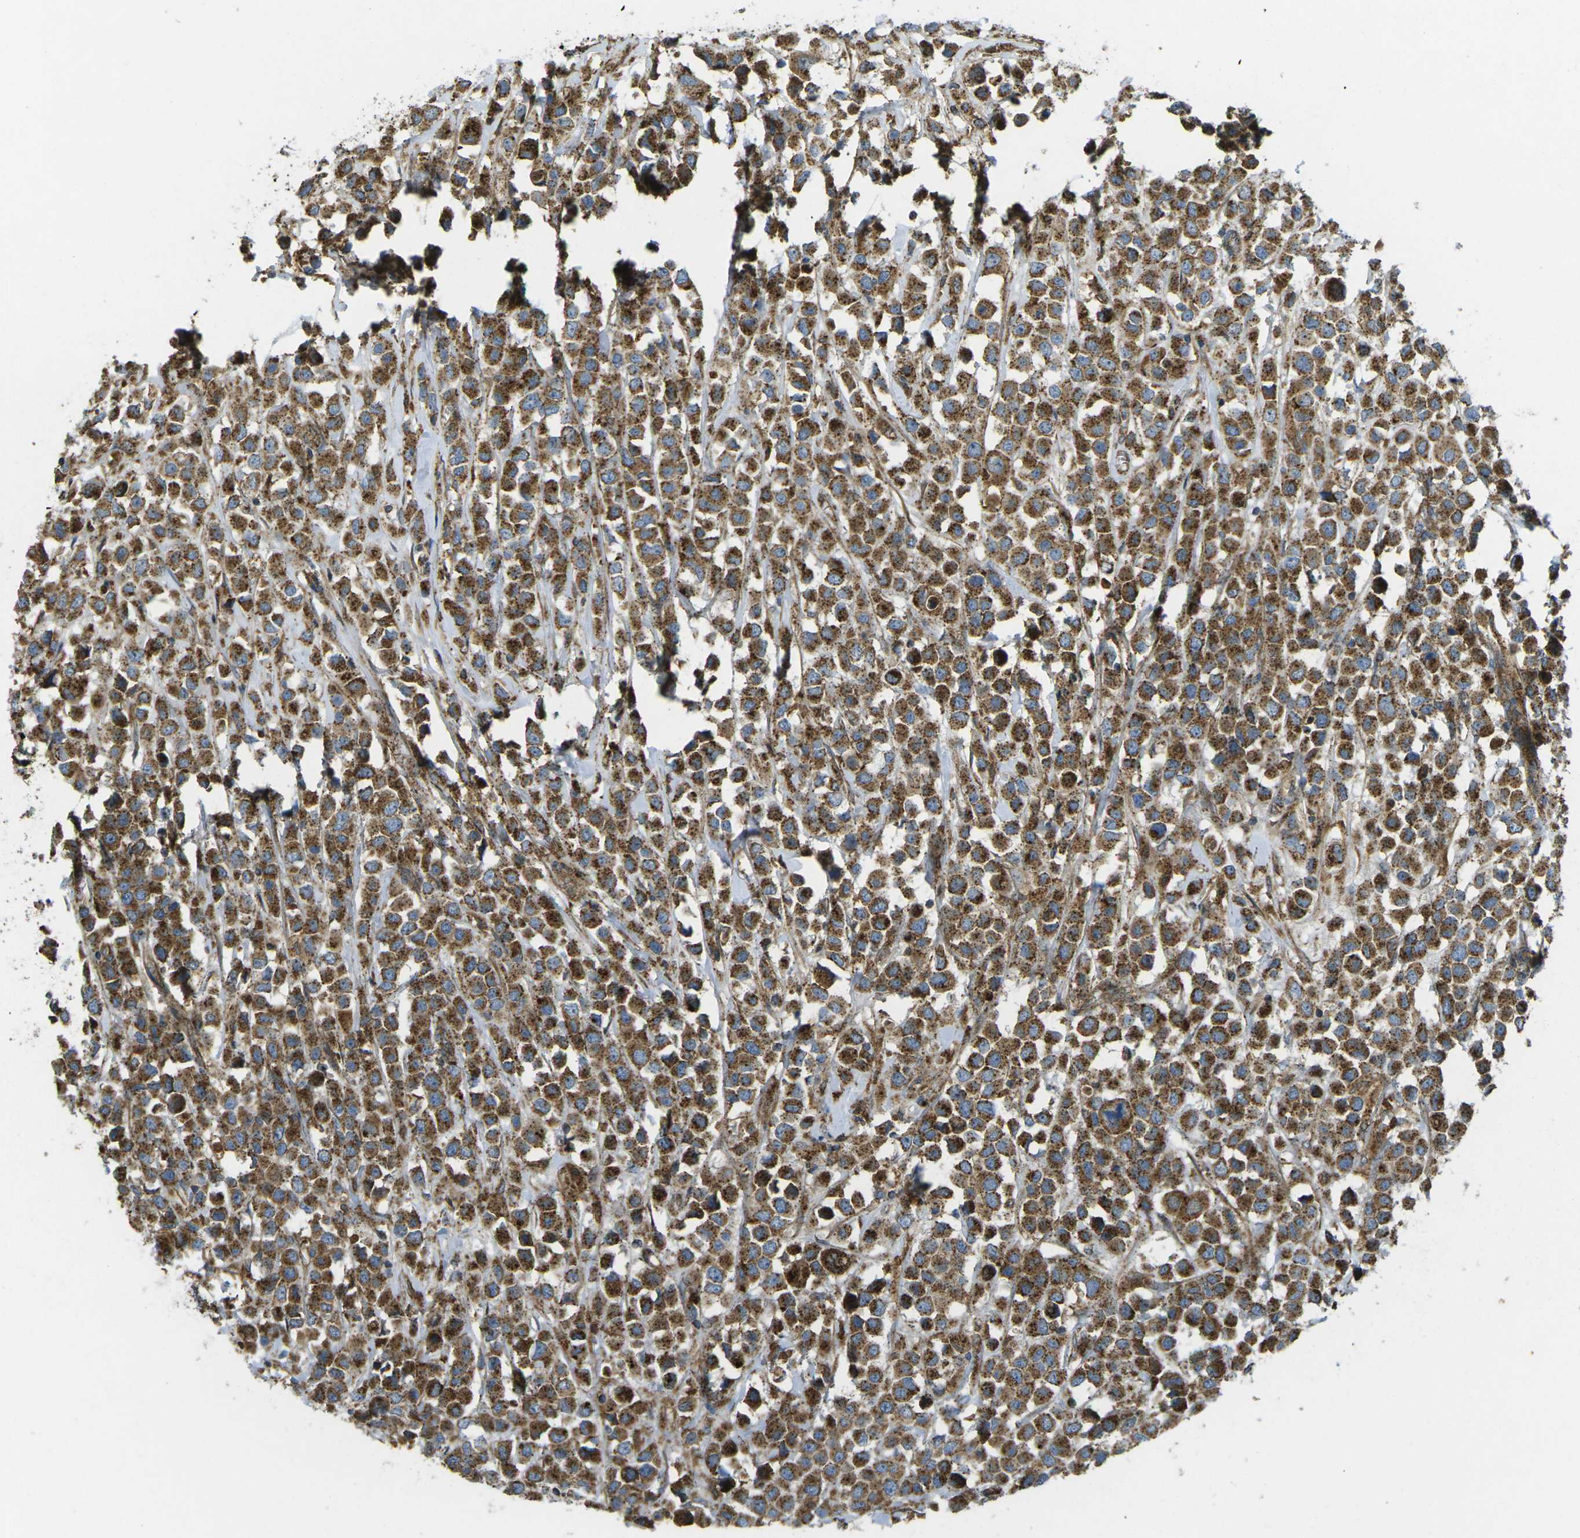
{"staining": {"intensity": "moderate", "quantity": ">75%", "location": "cytoplasmic/membranous"}, "tissue": "breast cancer", "cell_type": "Tumor cells", "image_type": "cancer", "snomed": [{"axis": "morphology", "description": "Duct carcinoma"}, {"axis": "topography", "description": "Breast"}], "caption": "The image displays staining of breast cancer, revealing moderate cytoplasmic/membranous protein positivity (brown color) within tumor cells. Immunohistochemistry stains the protein of interest in brown and the nuclei are stained blue.", "gene": "CHMP3", "patient": {"sex": "female", "age": 61}}